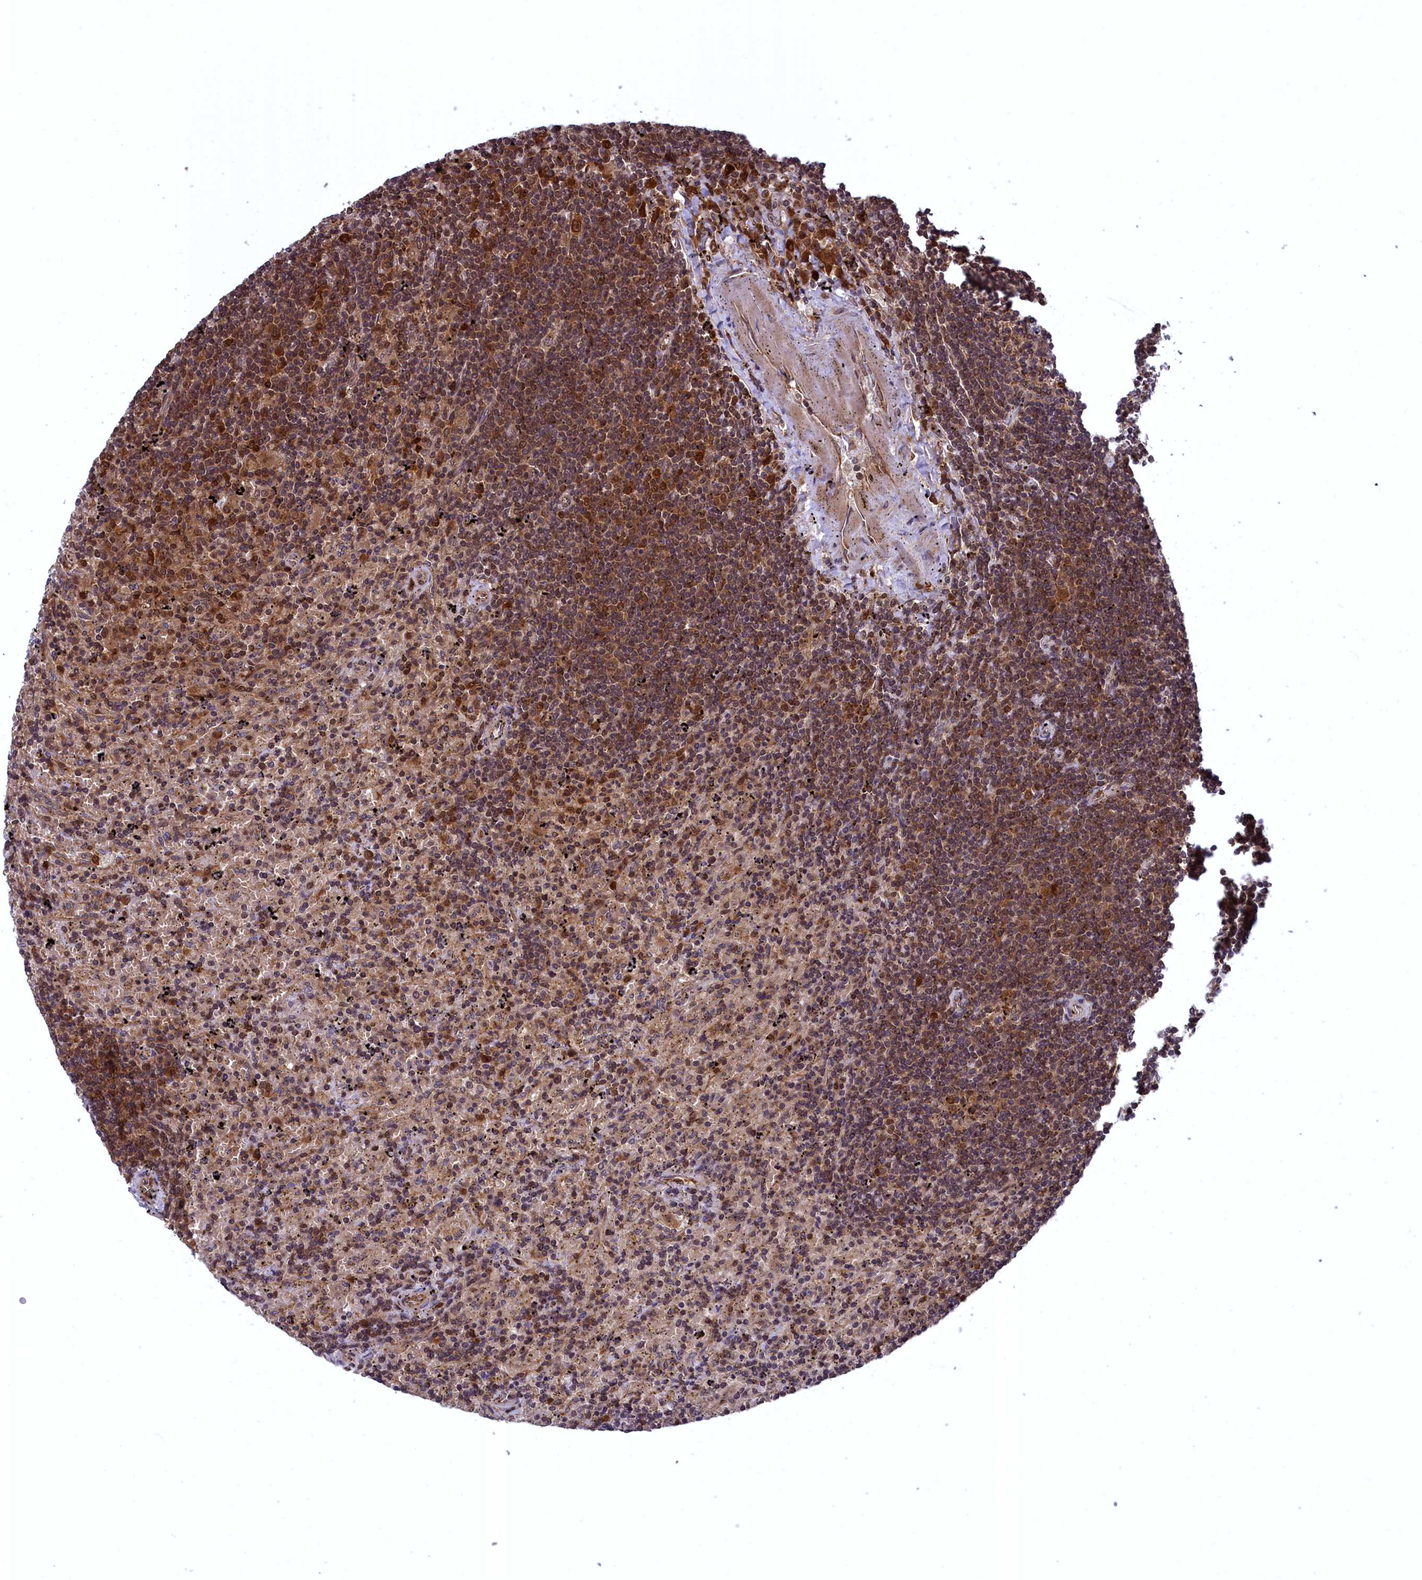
{"staining": {"intensity": "strong", "quantity": ">75%", "location": "cytoplasmic/membranous,nuclear"}, "tissue": "lymphoma", "cell_type": "Tumor cells", "image_type": "cancer", "snomed": [{"axis": "morphology", "description": "Malignant lymphoma, non-Hodgkin's type, Low grade"}, {"axis": "topography", "description": "Spleen"}], "caption": "A brown stain labels strong cytoplasmic/membranous and nuclear staining of a protein in human low-grade malignant lymphoma, non-Hodgkin's type tumor cells.", "gene": "COX17", "patient": {"sex": "male", "age": 76}}